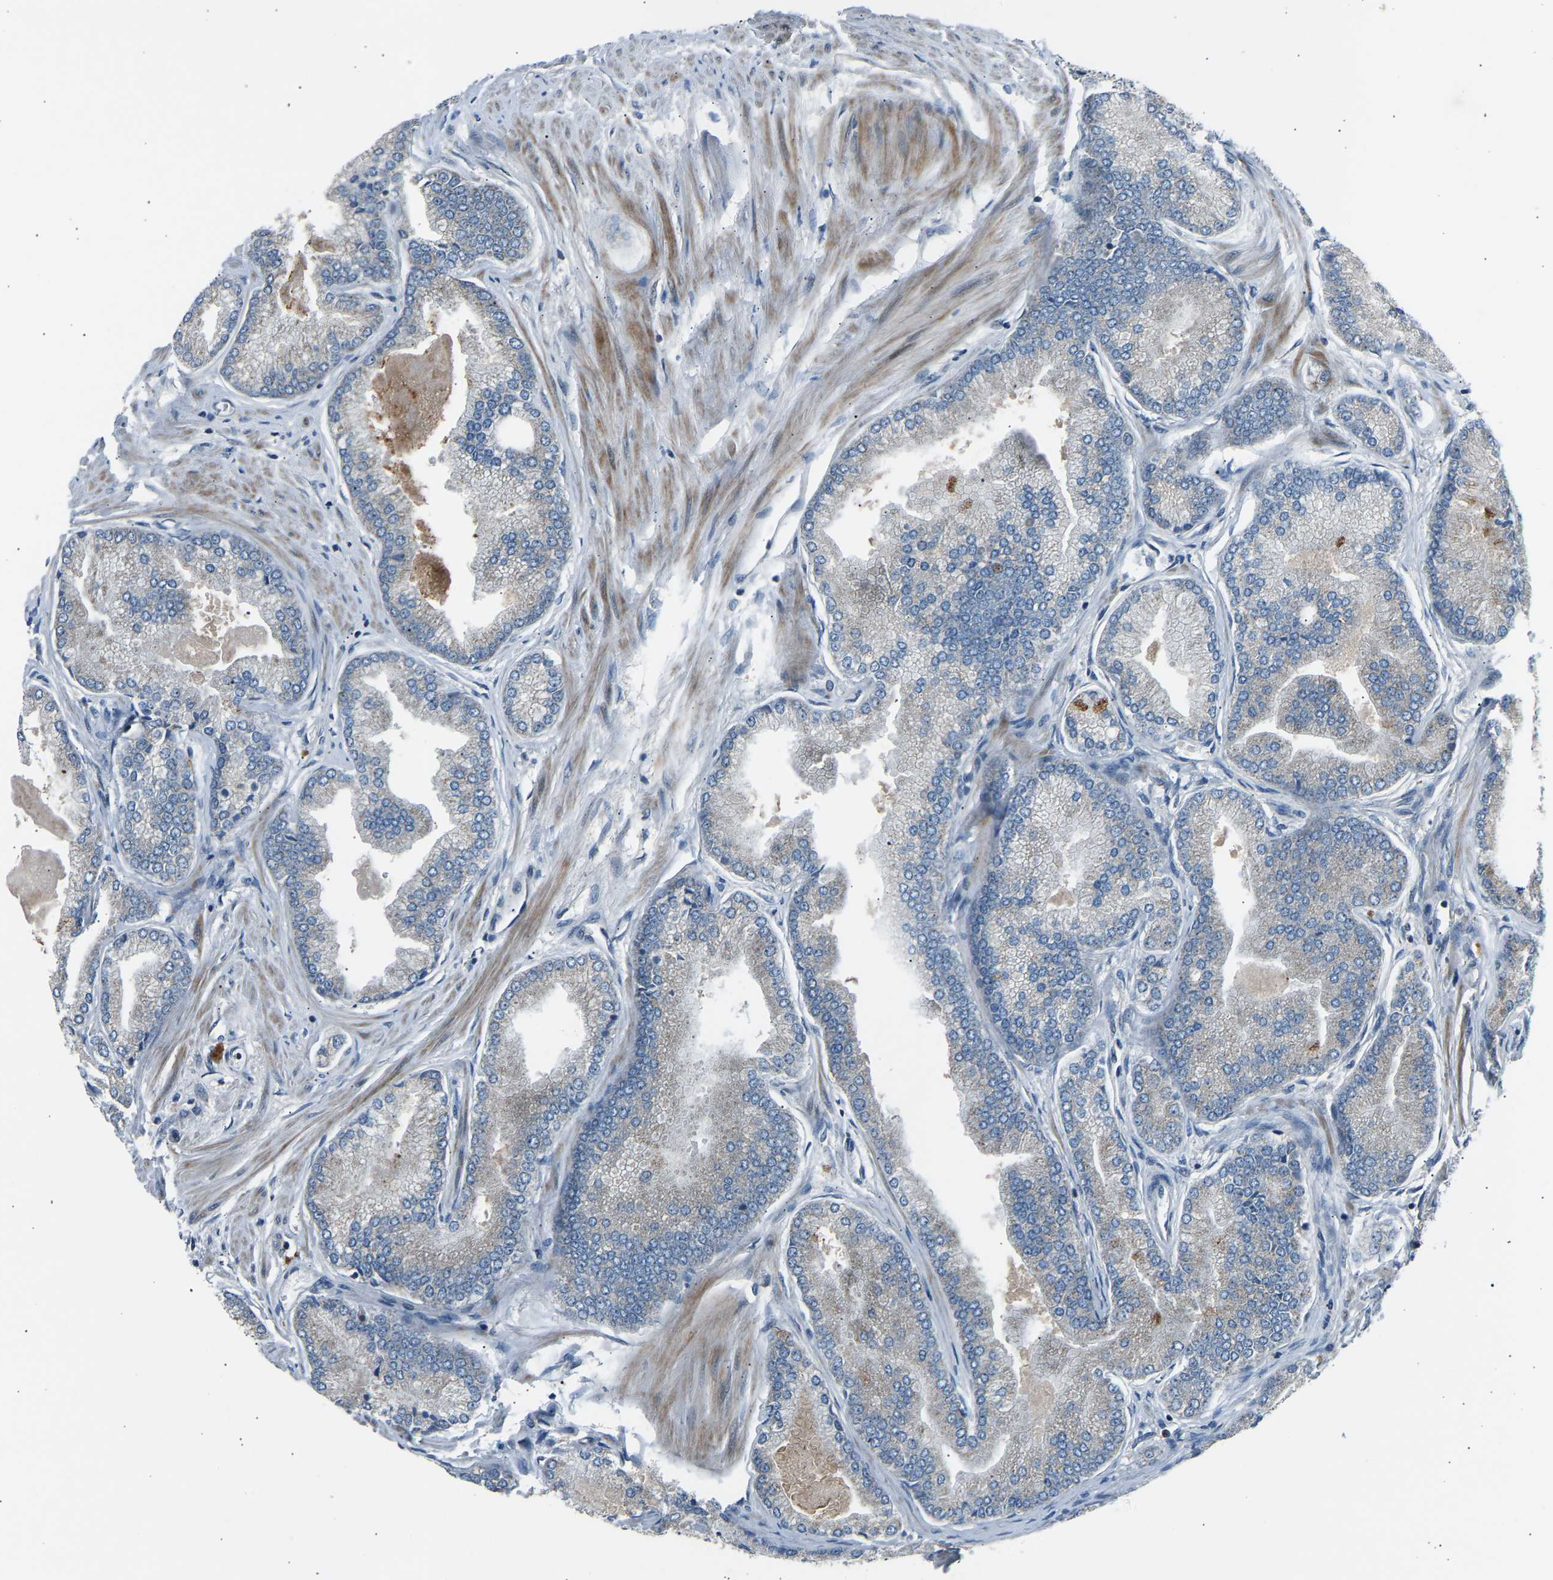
{"staining": {"intensity": "negative", "quantity": "none", "location": "none"}, "tissue": "prostate cancer", "cell_type": "Tumor cells", "image_type": "cancer", "snomed": [{"axis": "morphology", "description": "Adenocarcinoma, High grade"}, {"axis": "topography", "description": "Prostate"}], "caption": "Immunohistochemistry photomicrograph of human adenocarcinoma (high-grade) (prostate) stained for a protein (brown), which displays no positivity in tumor cells. (Immunohistochemistry (ihc), brightfield microscopy, high magnification).", "gene": "VPS41", "patient": {"sex": "male", "age": 61}}